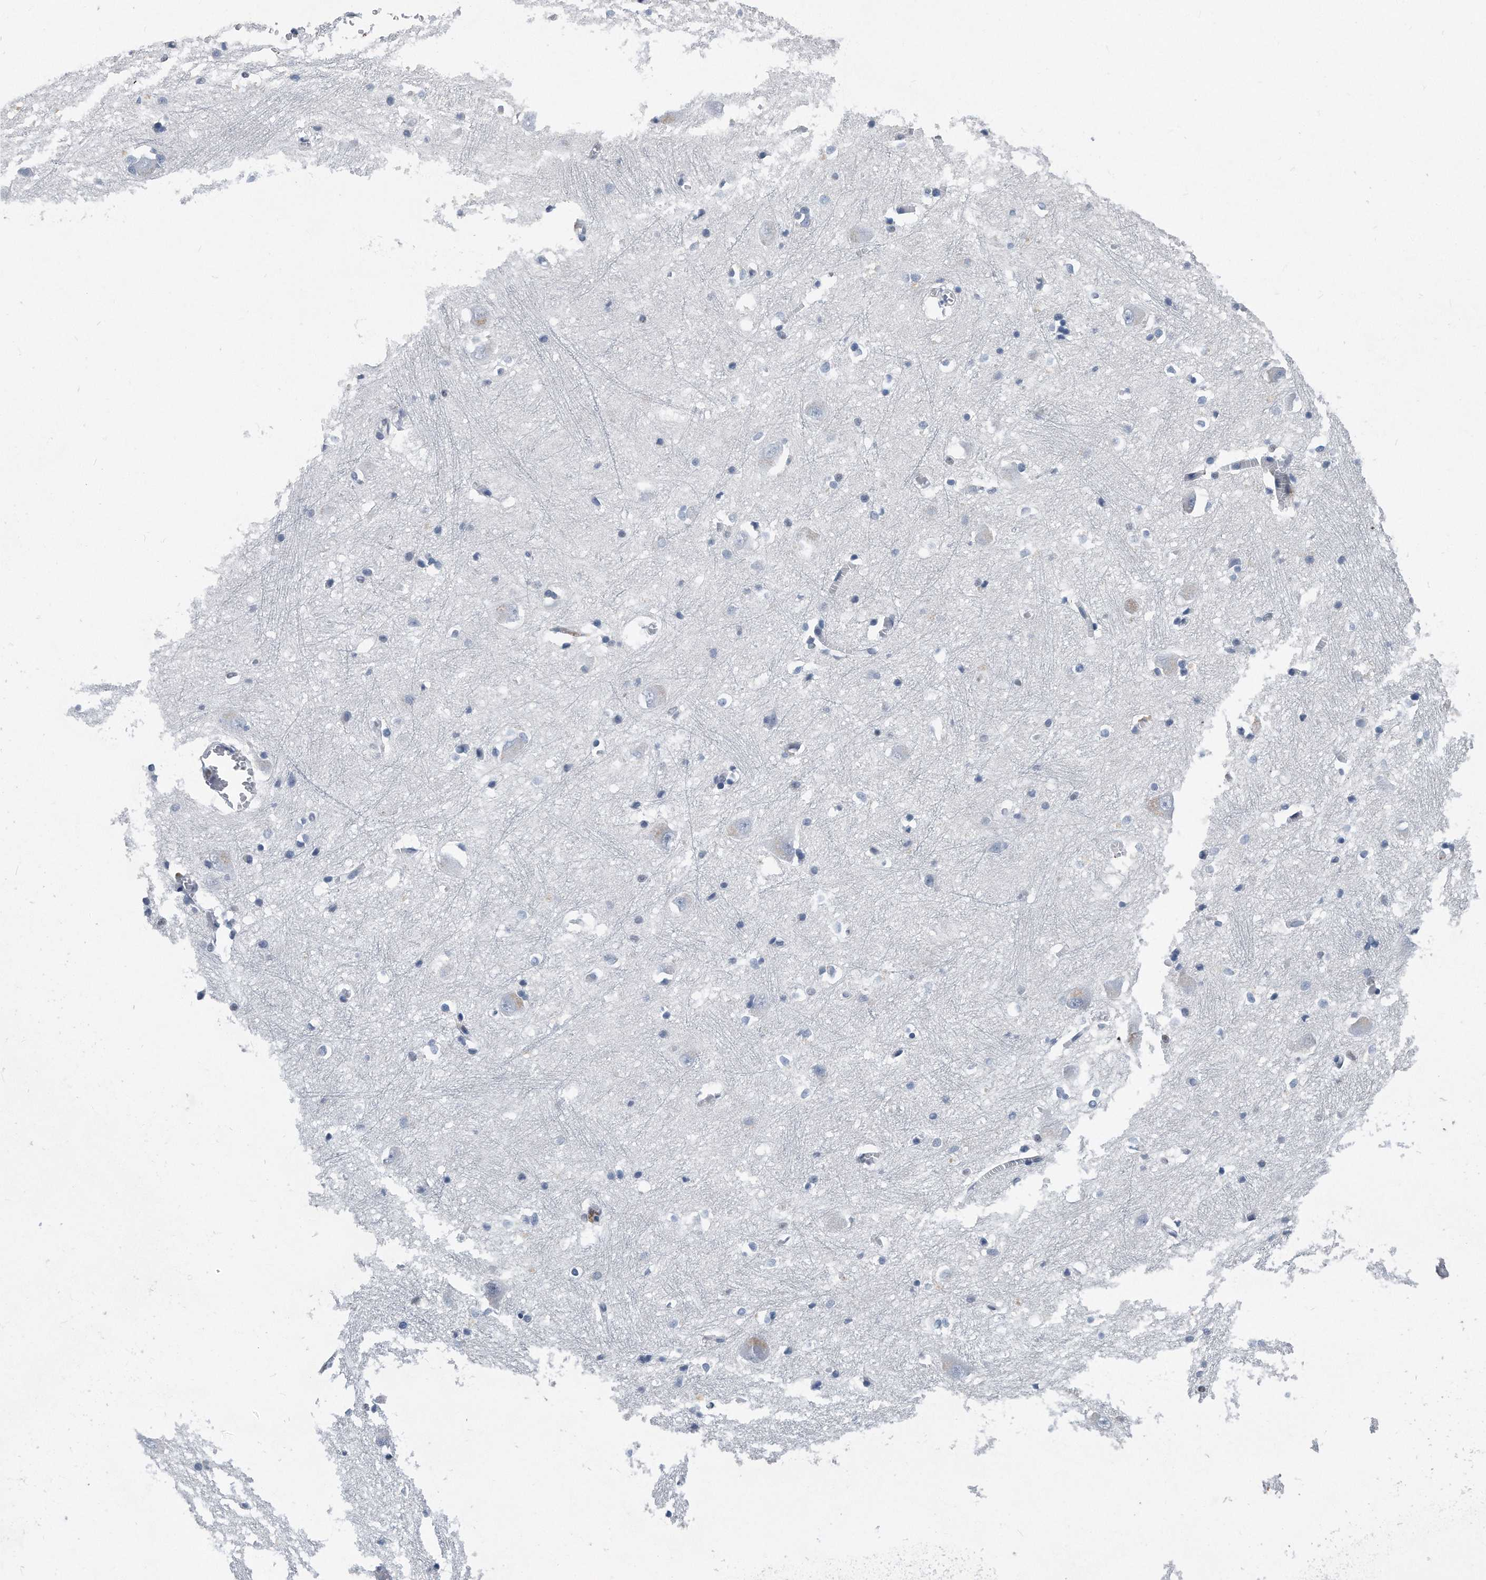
{"staining": {"intensity": "negative", "quantity": "none", "location": "none"}, "tissue": "caudate", "cell_type": "Glial cells", "image_type": "normal", "snomed": [{"axis": "morphology", "description": "Normal tissue, NOS"}, {"axis": "topography", "description": "Lateral ventricle wall"}], "caption": "This is a micrograph of immunohistochemistry (IHC) staining of benign caudate, which shows no staining in glial cells. The staining is performed using DAB brown chromogen with nuclei counter-stained in using hematoxylin.", "gene": "PCNA", "patient": {"sex": "male", "age": 37}}